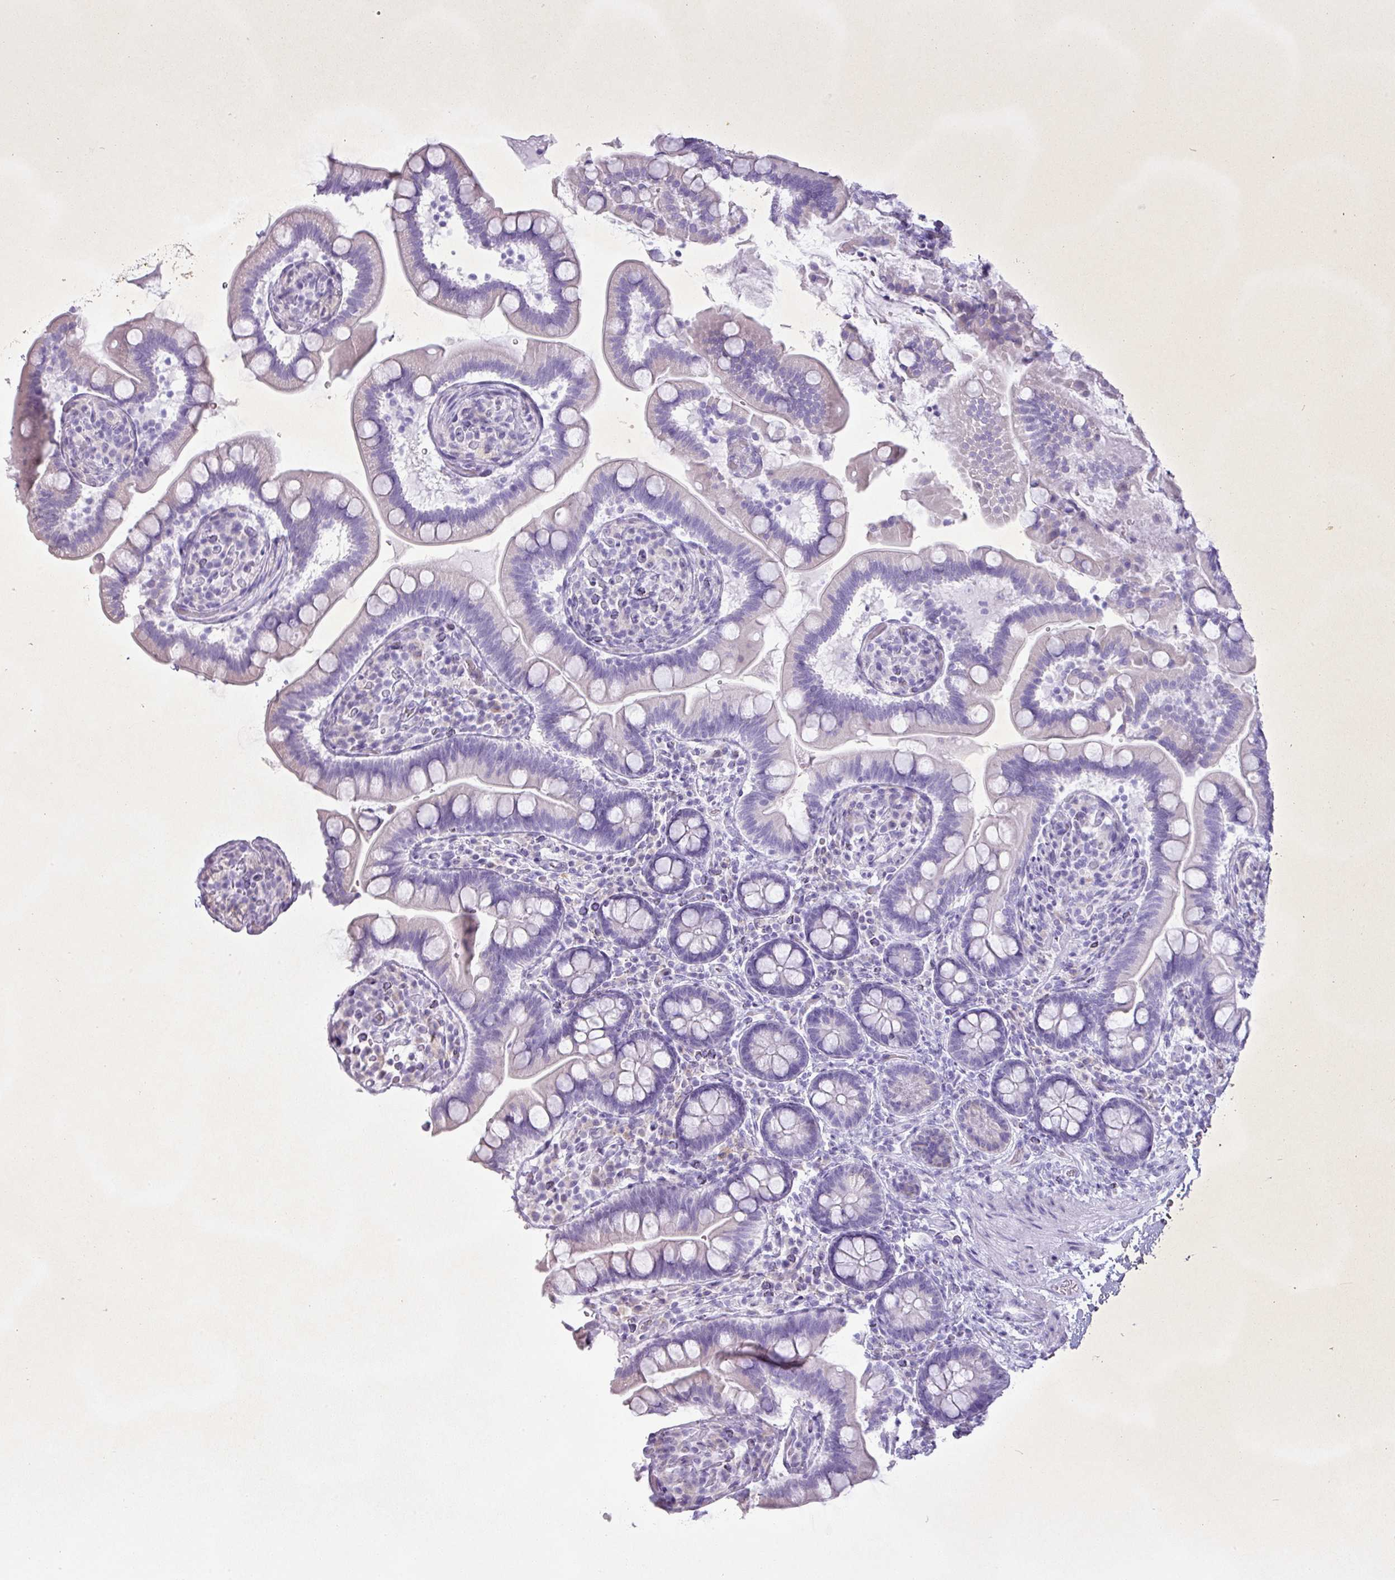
{"staining": {"intensity": "negative", "quantity": "none", "location": "none"}, "tissue": "small intestine", "cell_type": "Glandular cells", "image_type": "normal", "snomed": [{"axis": "morphology", "description": "Normal tissue, NOS"}, {"axis": "topography", "description": "Small intestine"}], "caption": "This is an IHC photomicrograph of normal human small intestine. There is no expression in glandular cells.", "gene": "PGA3", "patient": {"sex": "female", "age": 64}}